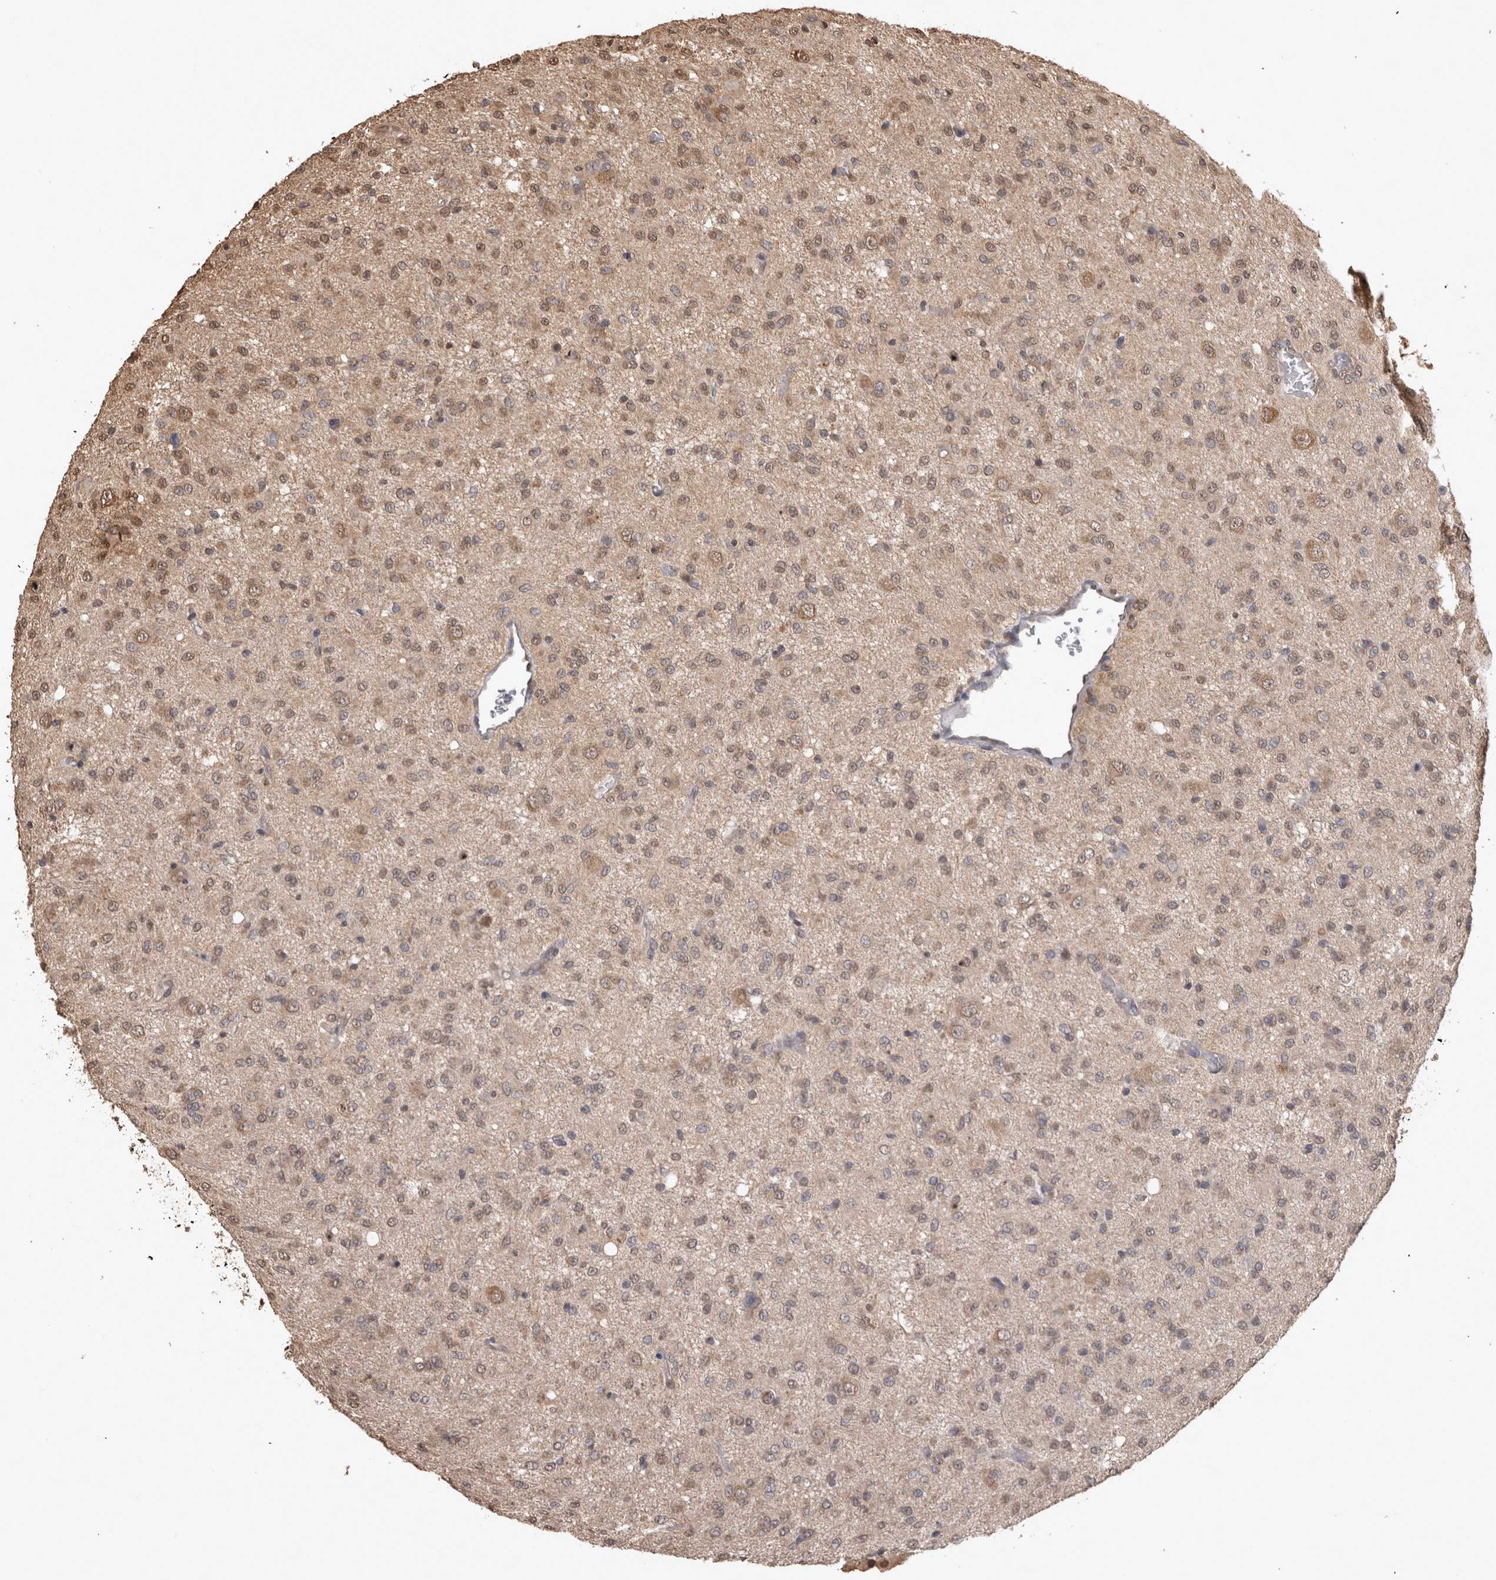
{"staining": {"intensity": "weak", "quantity": ">75%", "location": "cytoplasmic/membranous"}, "tissue": "glioma", "cell_type": "Tumor cells", "image_type": "cancer", "snomed": [{"axis": "morphology", "description": "Glioma, malignant, High grade"}, {"axis": "topography", "description": "Brain"}], "caption": "Protein expression by immunohistochemistry (IHC) reveals weak cytoplasmic/membranous staining in about >75% of tumor cells in glioma.", "gene": "SOCS5", "patient": {"sex": "female", "age": 59}}